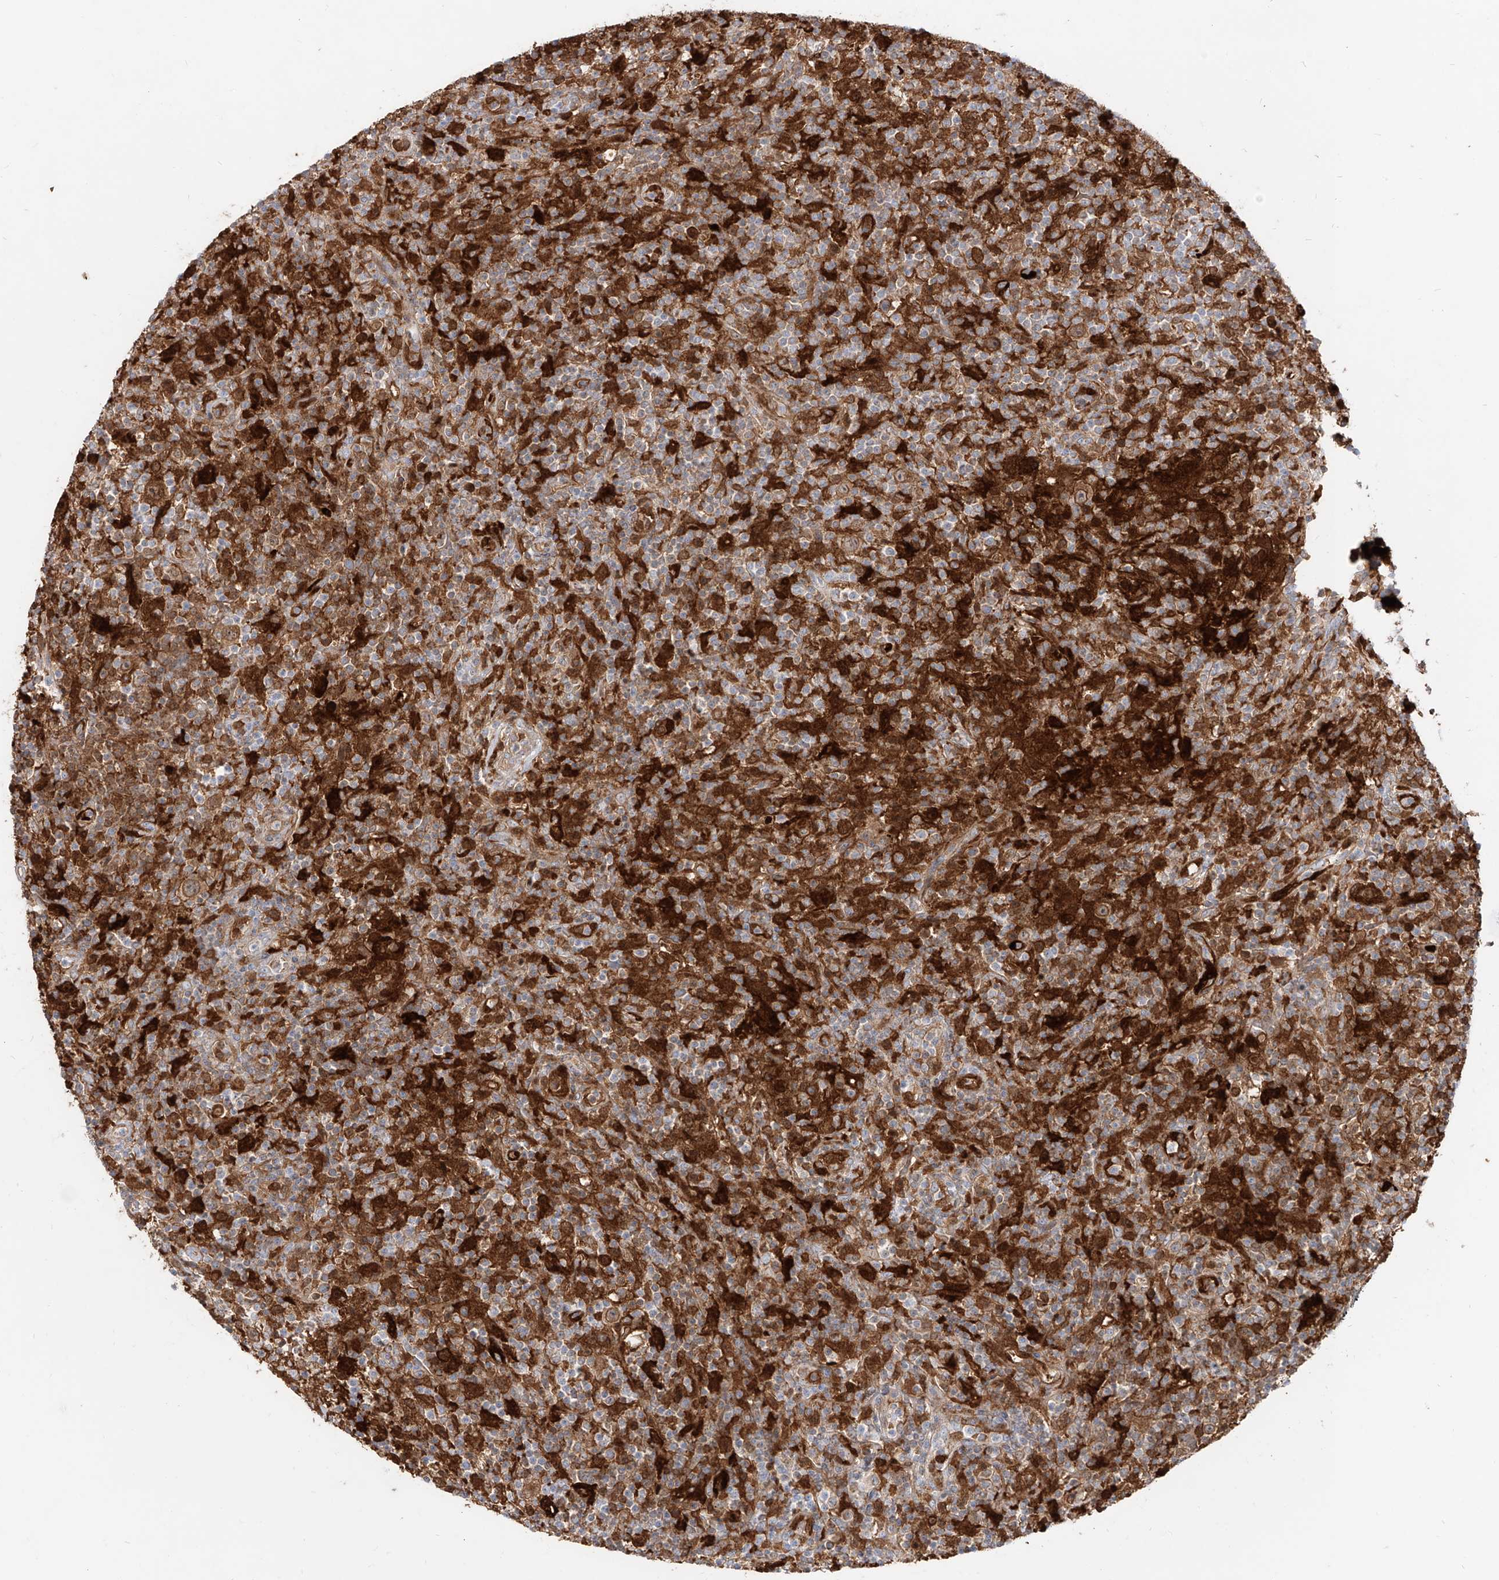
{"staining": {"intensity": "moderate", "quantity": ">75%", "location": "cytoplasmic/membranous"}, "tissue": "lymphoma", "cell_type": "Tumor cells", "image_type": "cancer", "snomed": [{"axis": "morphology", "description": "Hodgkin's disease, NOS"}, {"axis": "topography", "description": "Lymph node"}], "caption": "Human lymphoma stained for a protein (brown) shows moderate cytoplasmic/membranous positive staining in about >75% of tumor cells.", "gene": "KYNU", "patient": {"sex": "male", "age": 70}}